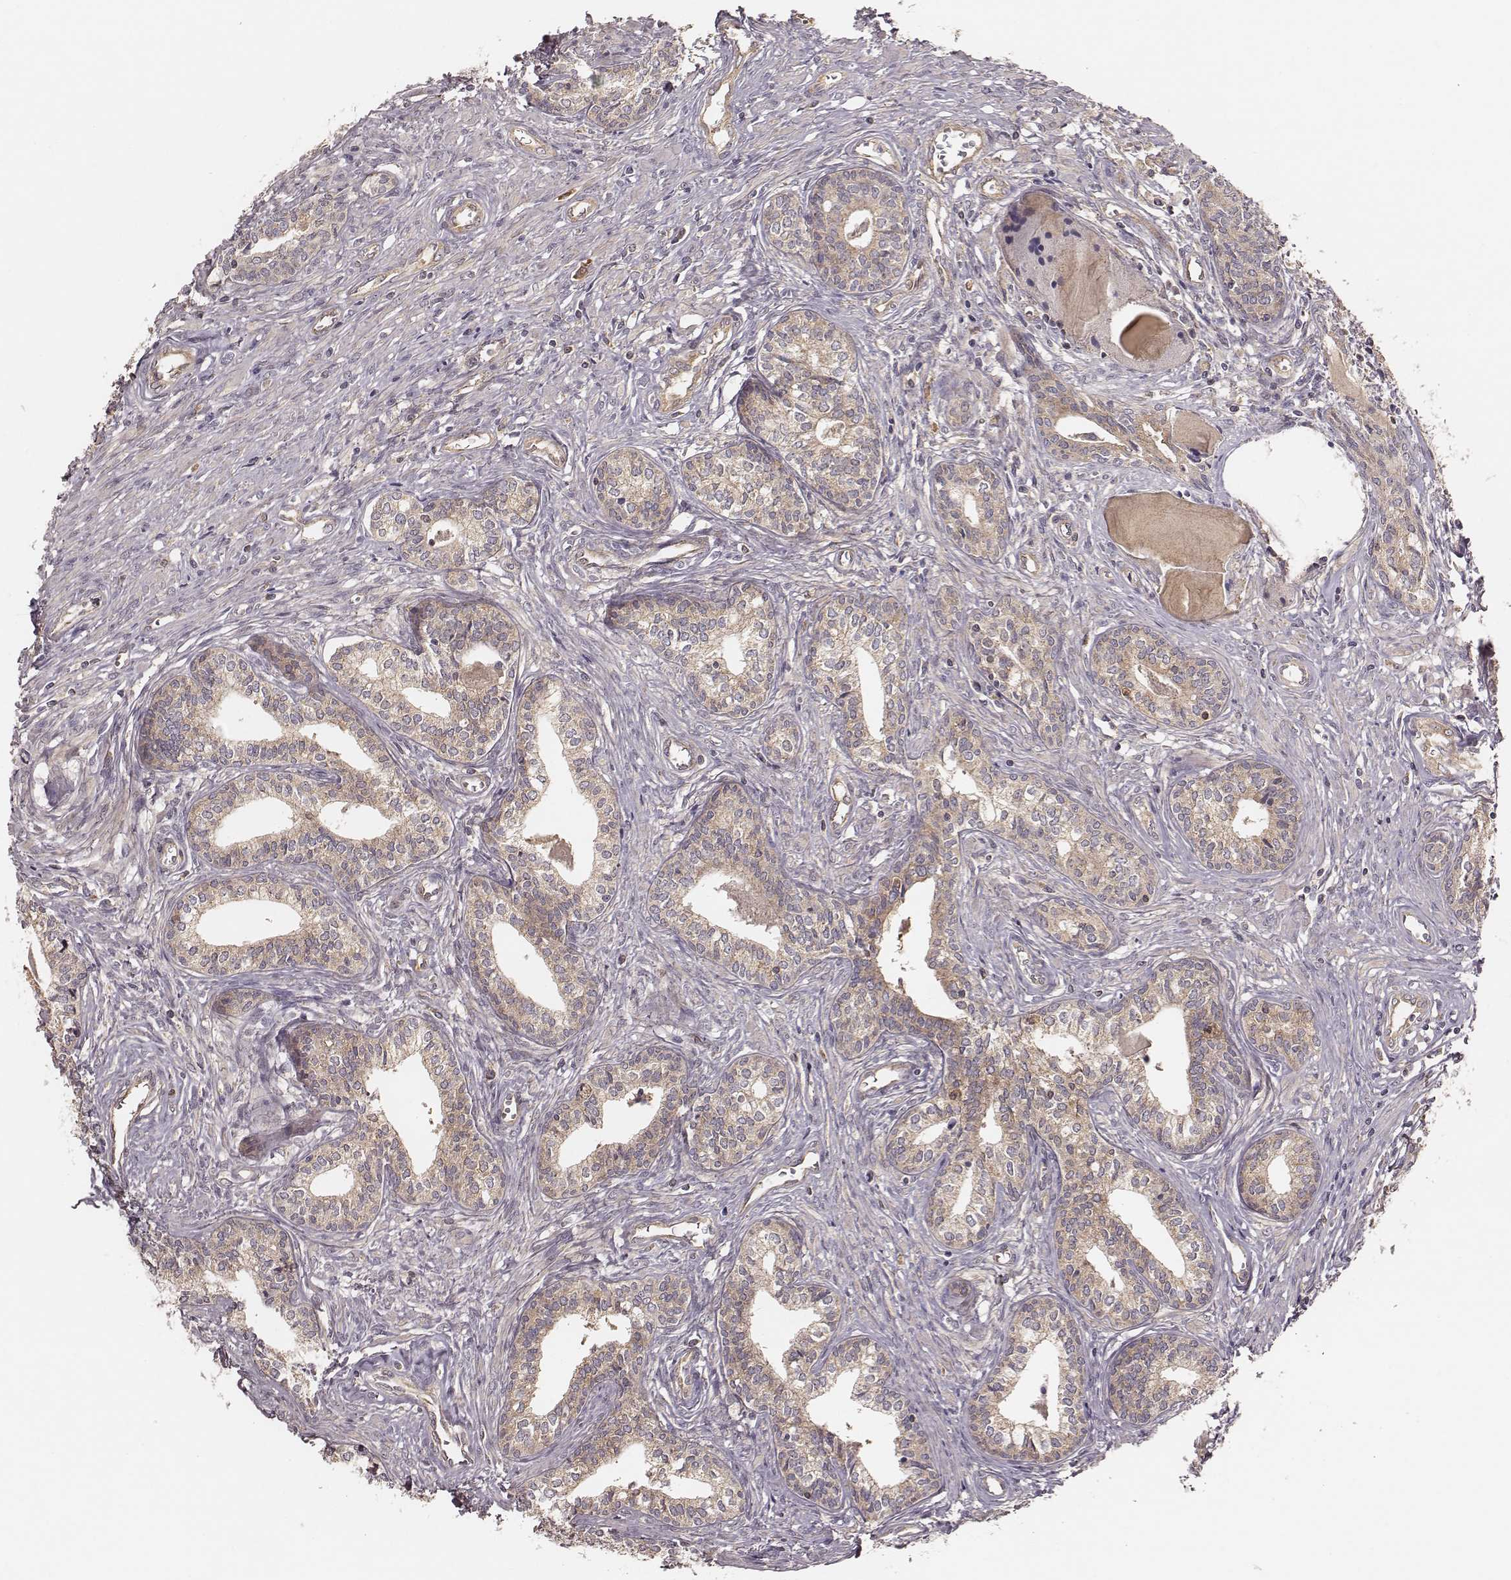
{"staining": {"intensity": "weak", "quantity": "25%-75%", "location": "cytoplasmic/membranous"}, "tissue": "prostate", "cell_type": "Glandular cells", "image_type": "normal", "snomed": [{"axis": "morphology", "description": "Normal tissue, NOS"}, {"axis": "topography", "description": "Prostate"}], "caption": "Protein expression analysis of unremarkable prostate shows weak cytoplasmic/membranous staining in approximately 25%-75% of glandular cells.", "gene": "CARS1", "patient": {"sex": "male", "age": 60}}